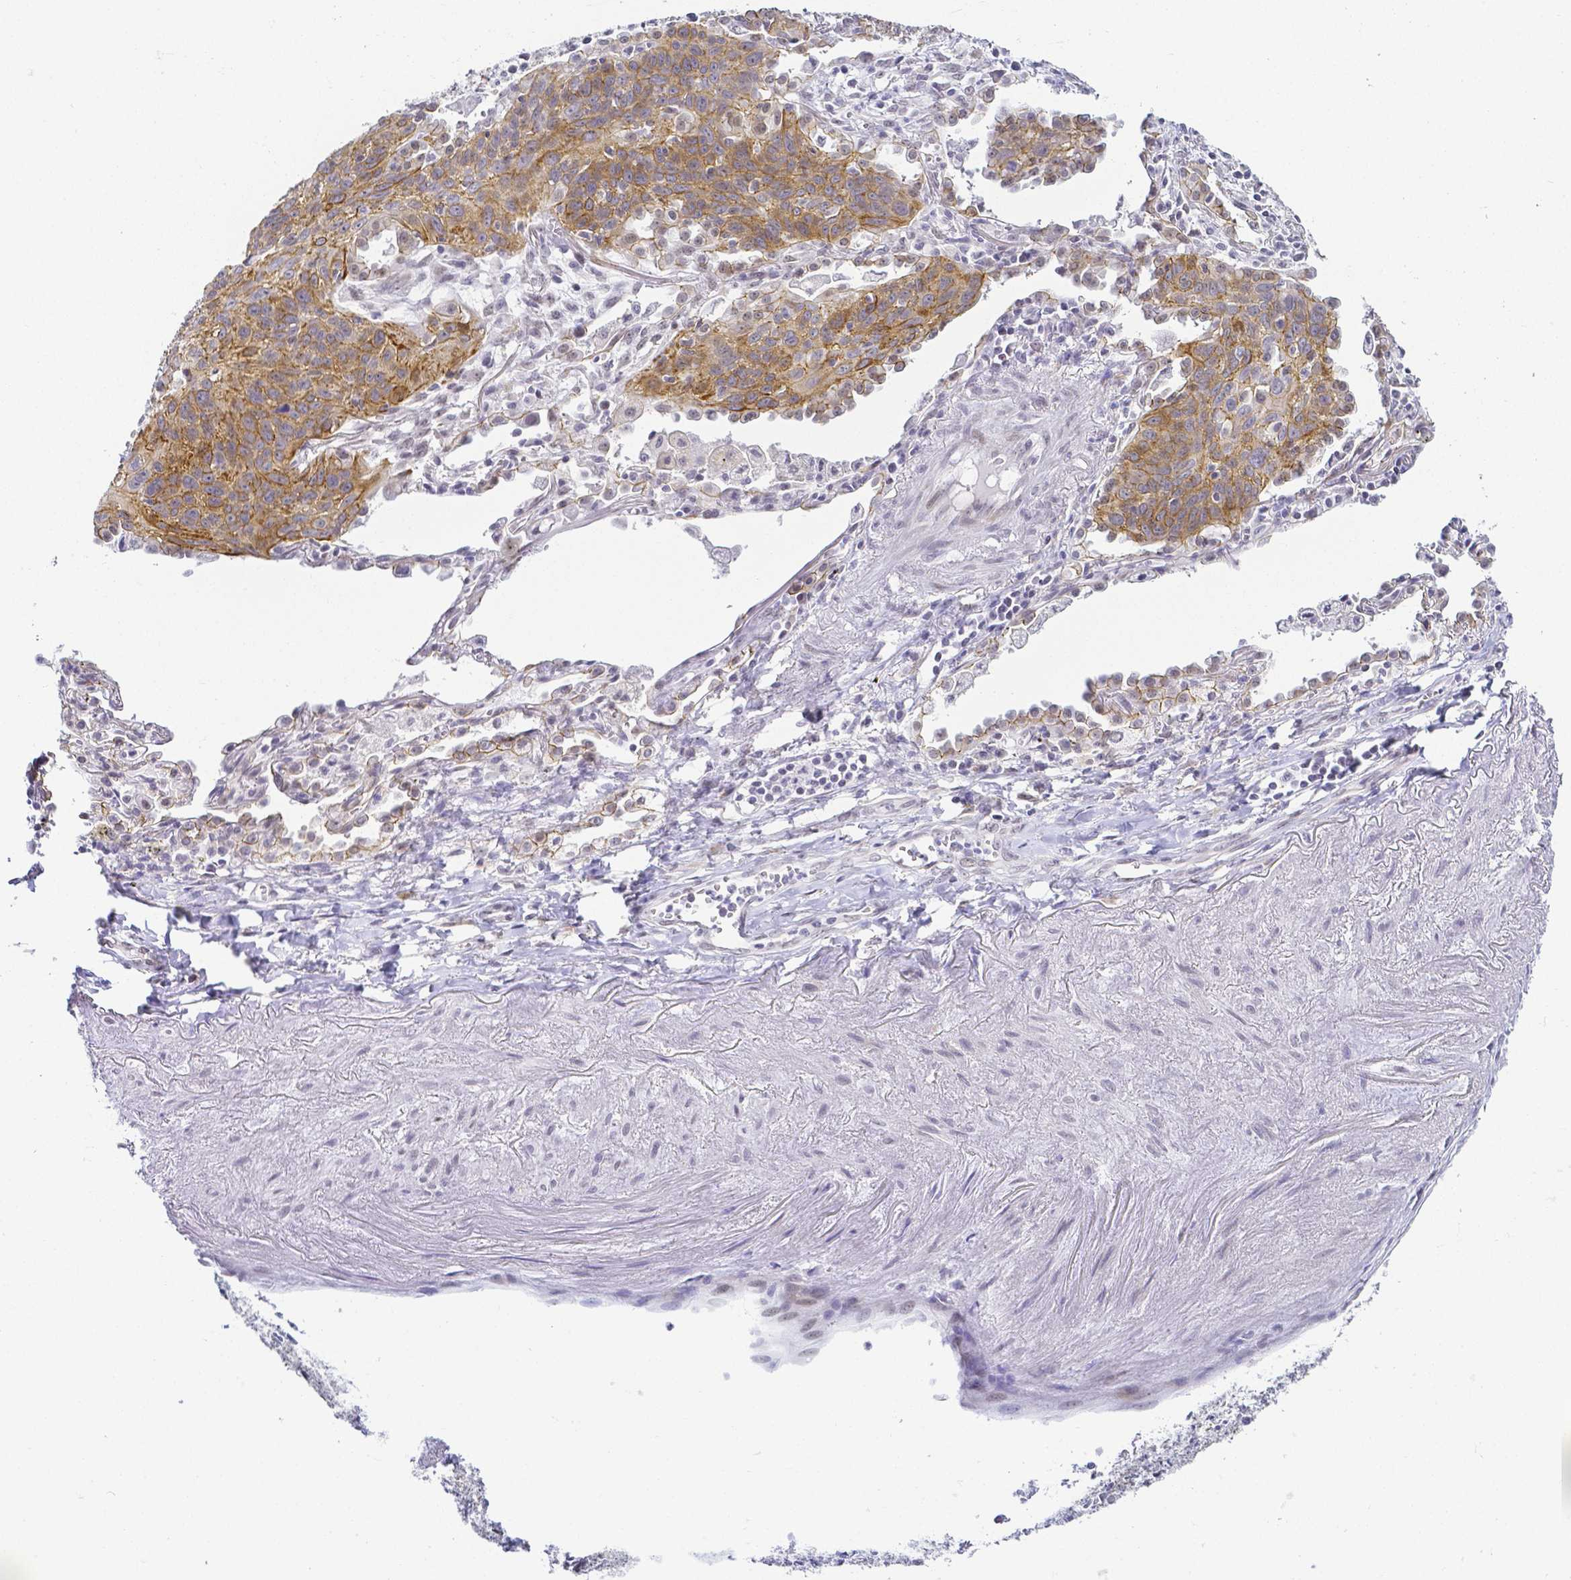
{"staining": {"intensity": "moderate", "quantity": "25%-75%", "location": "cytoplasmic/membranous"}, "tissue": "lung cancer", "cell_type": "Tumor cells", "image_type": "cancer", "snomed": [{"axis": "morphology", "description": "Squamous cell carcinoma, NOS"}, {"axis": "topography", "description": "Lung"}], "caption": "Lung squamous cell carcinoma stained with immunohistochemistry (IHC) exhibits moderate cytoplasmic/membranous expression in about 25%-75% of tumor cells.", "gene": "FAM83G", "patient": {"sex": "male", "age": 71}}